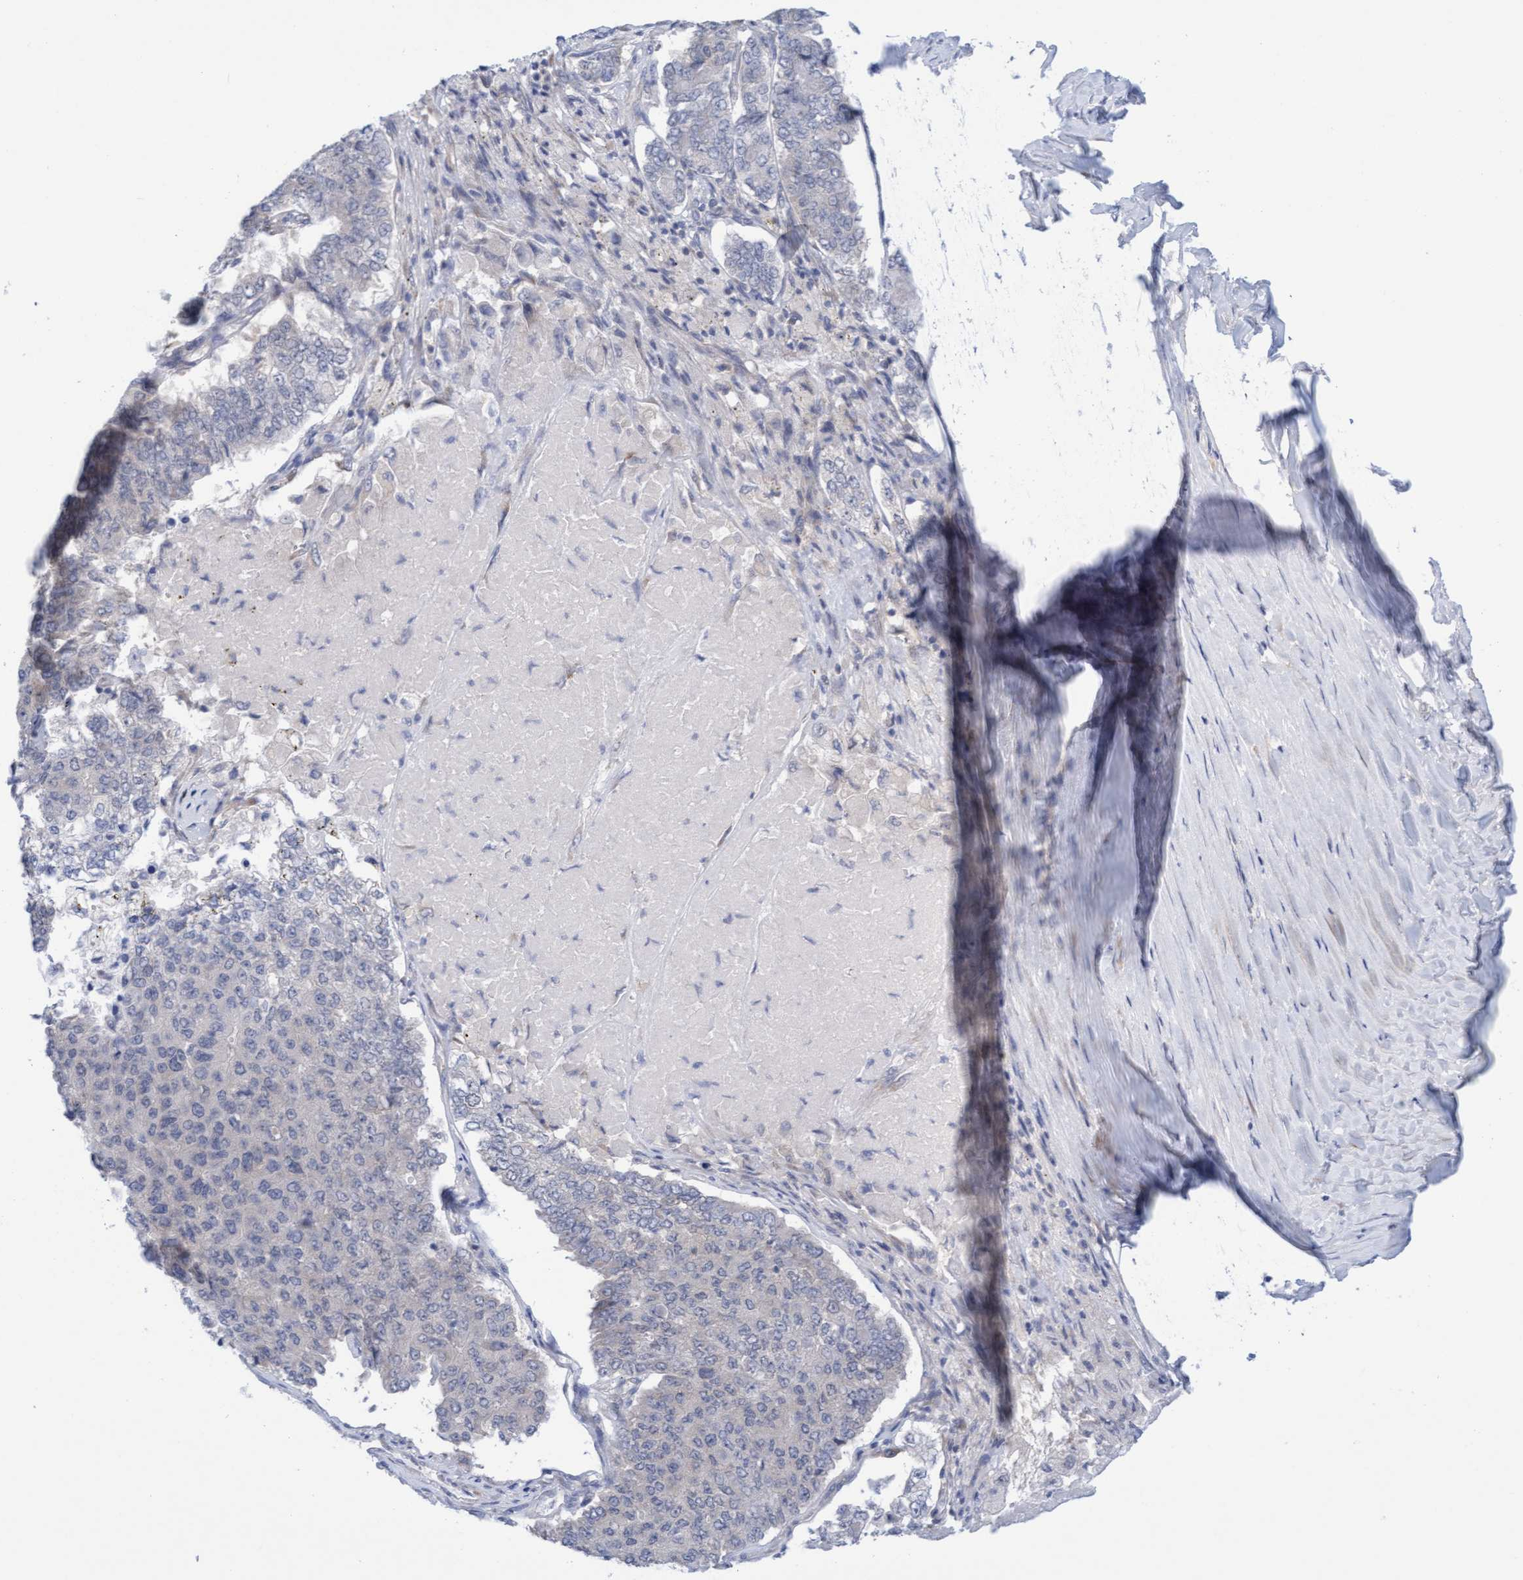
{"staining": {"intensity": "negative", "quantity": "none", "location": "none"}, "tissue": "pancreatic cancer", "cell_type": "Tumor cells", "image_type": "cancer", "snomed": [{"axis": "morphology", "description": "Adenocarcinoma, NOS"}, {"axis": "topography", "description": "Pancreas"}], "caption": "High power microscopy histopathology image of an IHC photomicrograph of adenocarcinoma (pancreatic), revealing no significant positivity in tumor cells. (IHC, brightfield microscopy, high magnification).", "gene": "AMZ2", "patient": {"sex": "male", "age": 50}}